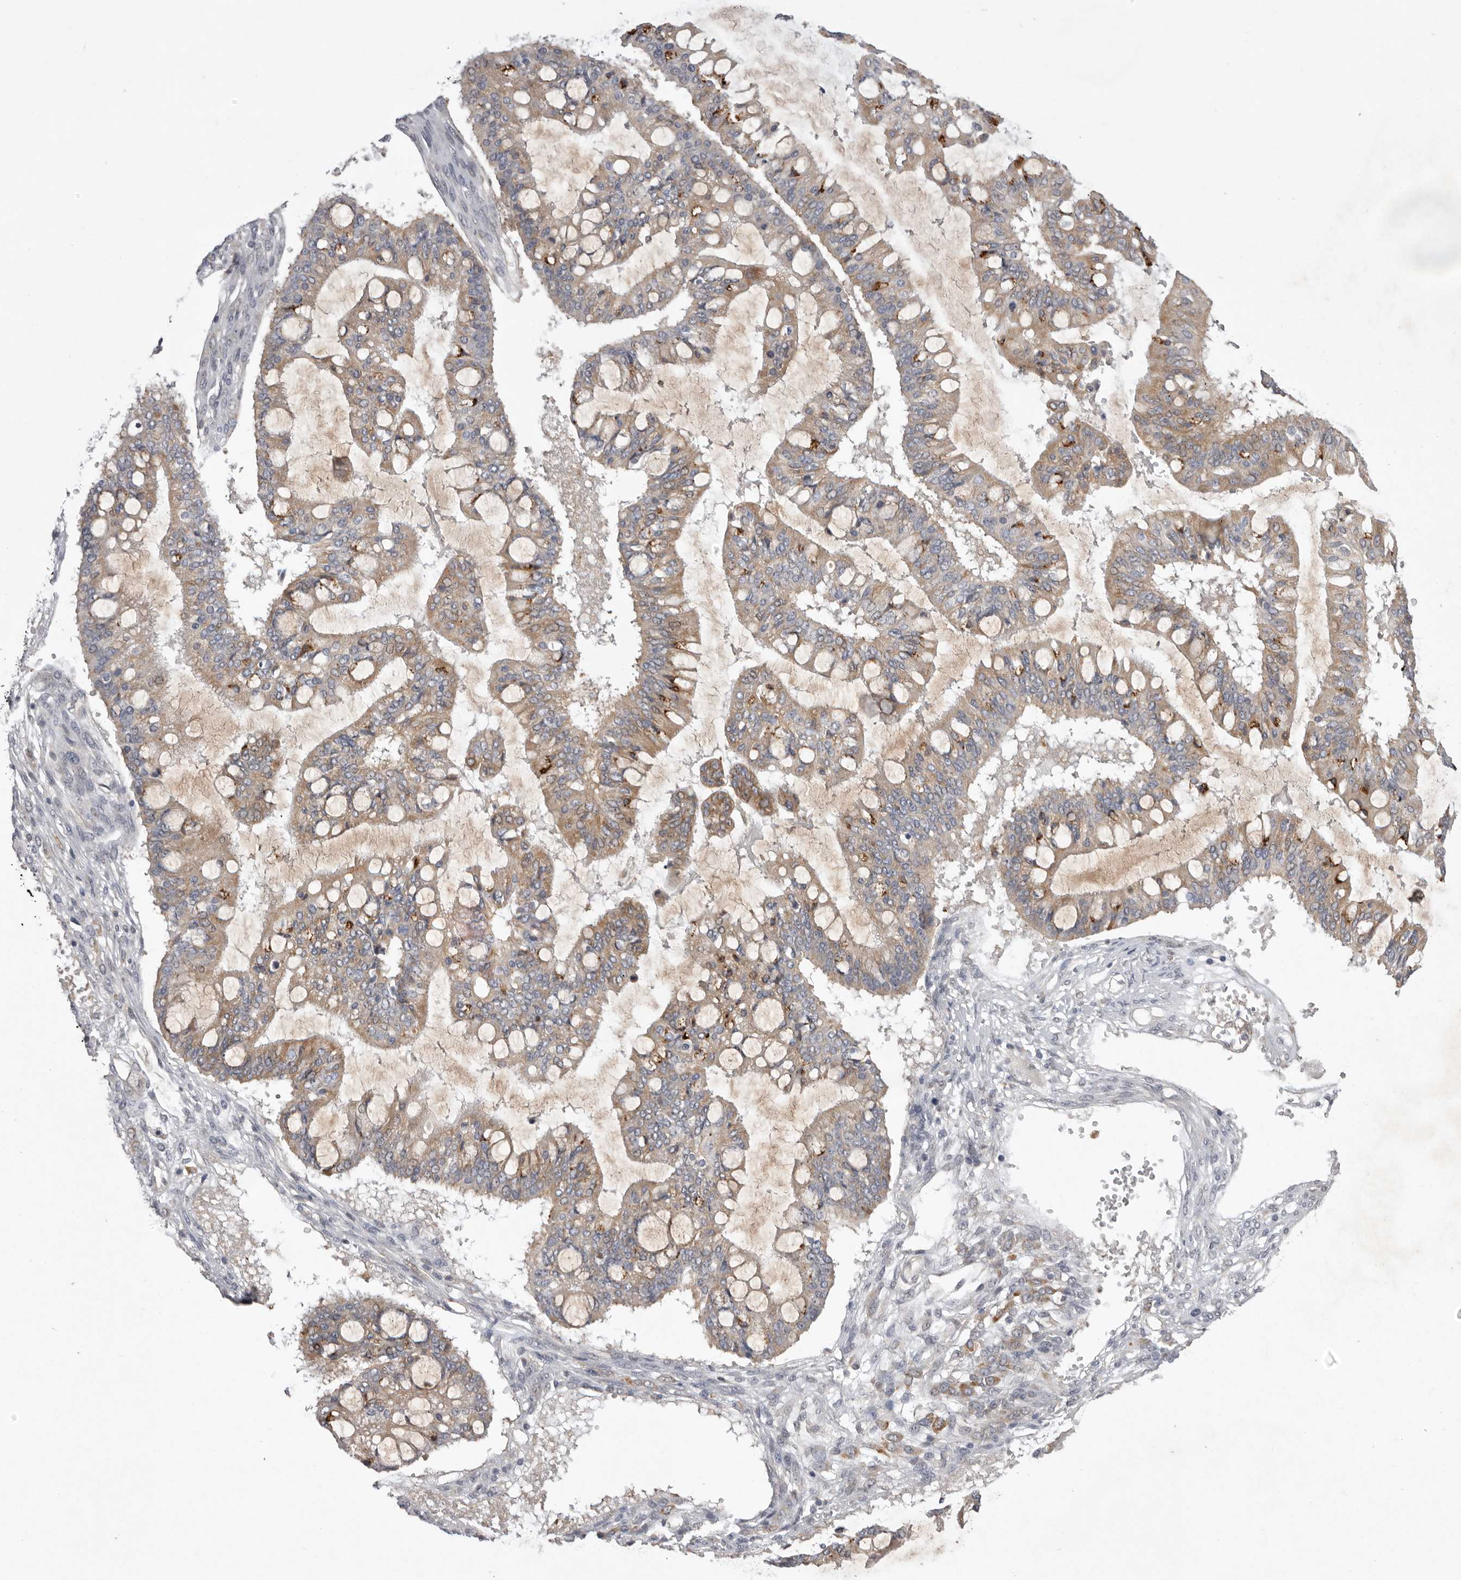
{"staining": {"intensity": "moderate", "quantity": ">75%", "location": "cytoplasmic/membranous"}, "tissue": "ovarian cancer", "cell_type": "Tumor cells", "image_type": "cancer", "snomed": [{"axis": "morphology", "description": "Cystadenocarcinoma, mucinous, NOS"}, {"axis": "topography", "description": "Ovary"}], "caption": "This image shows mucinous cystadenocarcinoma (ovarian) stained with IHC to label a protein in brown. The cytoplasmic/membranous of tumor cells show moderate positivity for the protein. Nuclei are counter-stained blue.", "gene": "NSUN4", "patient": {"sex": "female", "age": 73}}